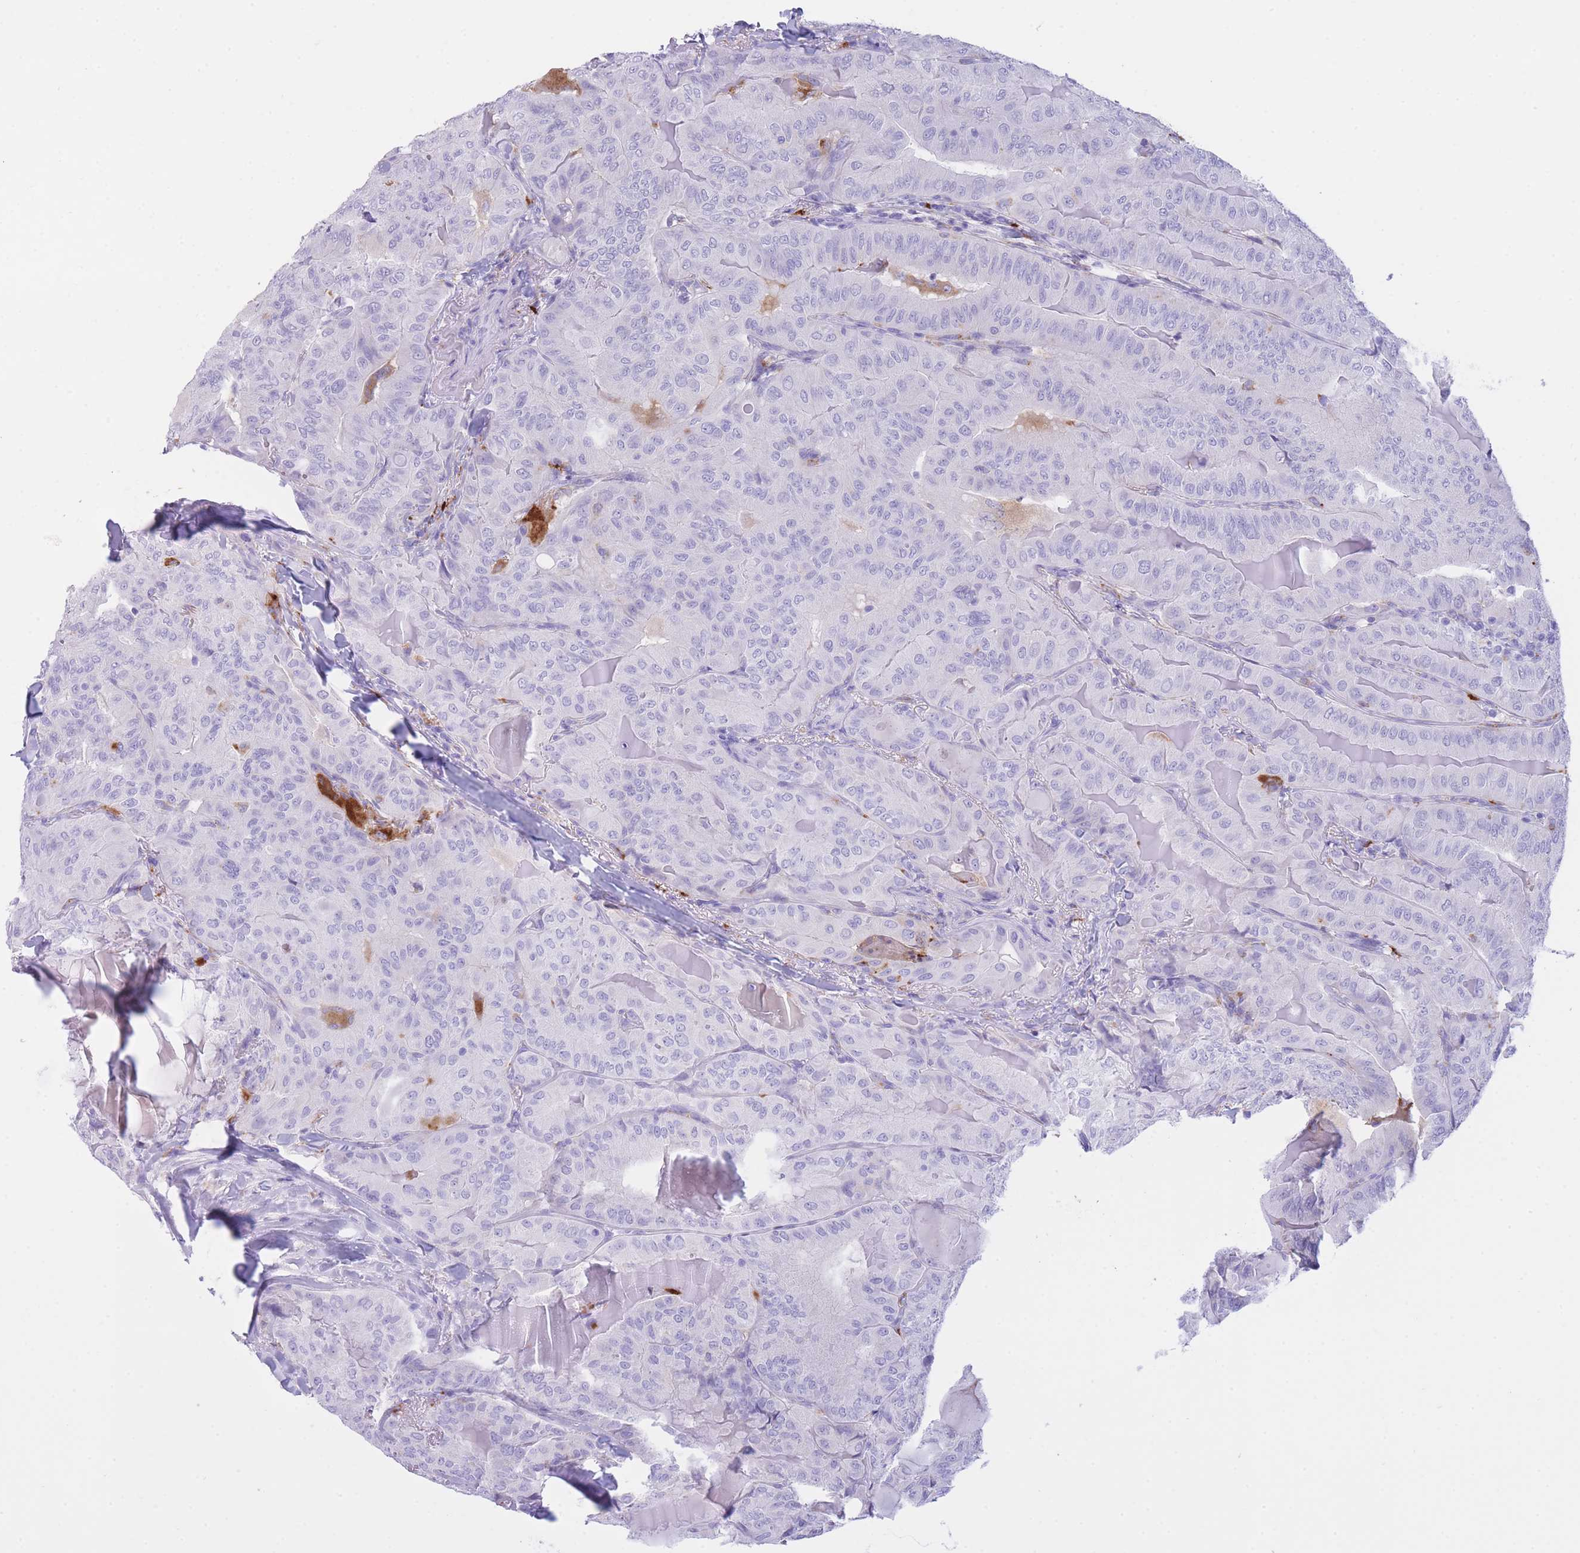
{"staining": {"intensity": "negative", "quantity": "none", "location": "none"}, "tissue": "thyroid cancer", "cell_type": "Tumor cells", "image_type": "cancer", "snomed": [{"axis": "morphology", "description": "Papillary adenocarcinoma, NOS"}, {"axis": "topography", "description": "Thyroid gland"}], "caption": "Tumor cells show no significant protein expression in thyroid cancer (papillary adenocarcinoma).", "gene": "PLBD1", "patient": {"sex": "female", "age": 68}}